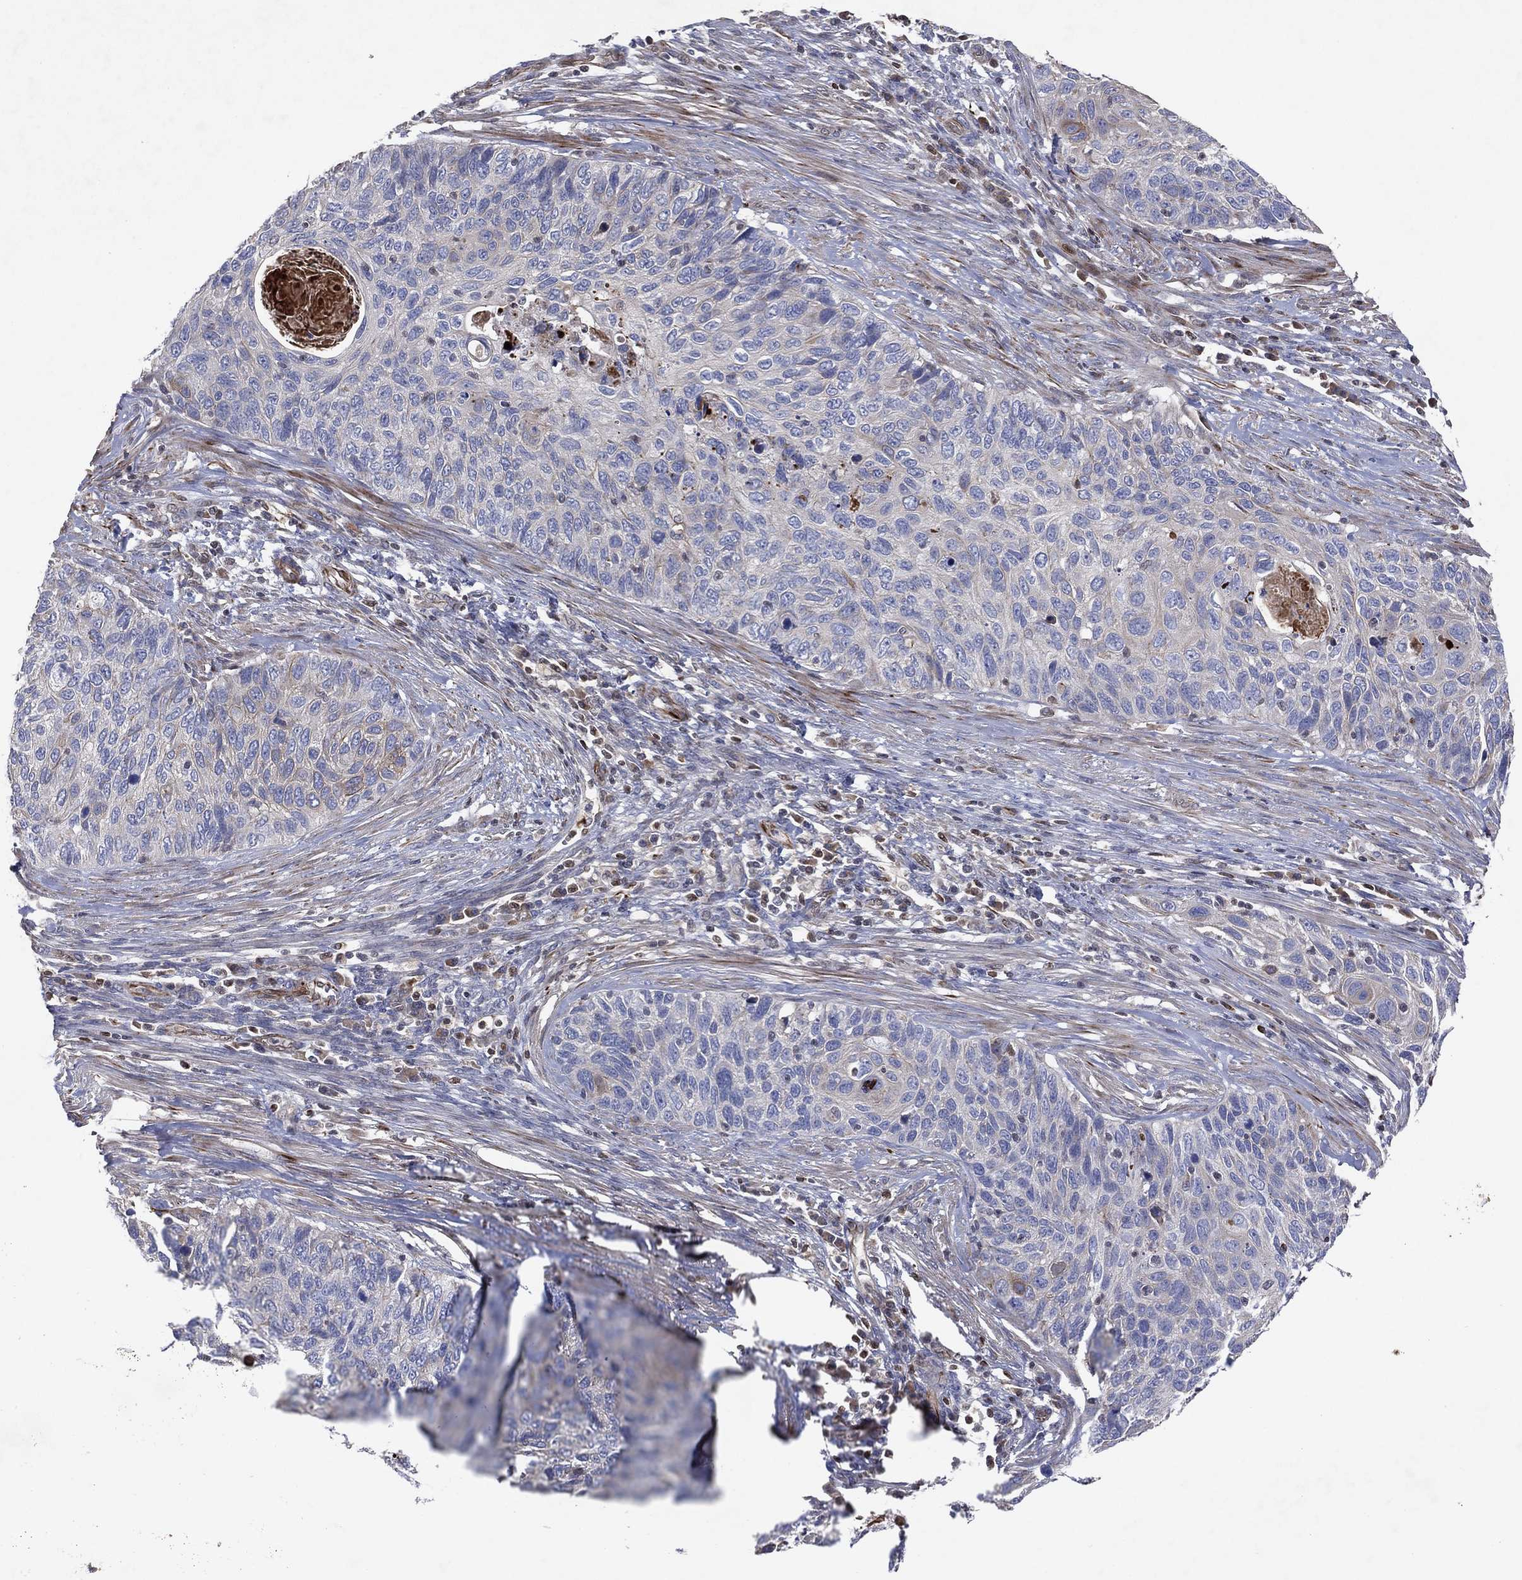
{"staining": {"intensity": "negative", "quantity": "none", "location": "none"}, "tissue": "cervical cancer", "cell_type": "Tumor cells", "image_type": "cancer", "snomed": [{"axis": "morphology", "description": "Squamous cell carcinoma, NOS"}, {"axis": "topography", "description": "Cervix"}], "caption": "A high-resolution image shows immunohistochemistry (IHC) staining of cervical cancer (squamous cell carcinoma), which displays no significant staining in tumor cells.", "gene": "FLI1", "patient": {"sex": "female", "age": 70}}